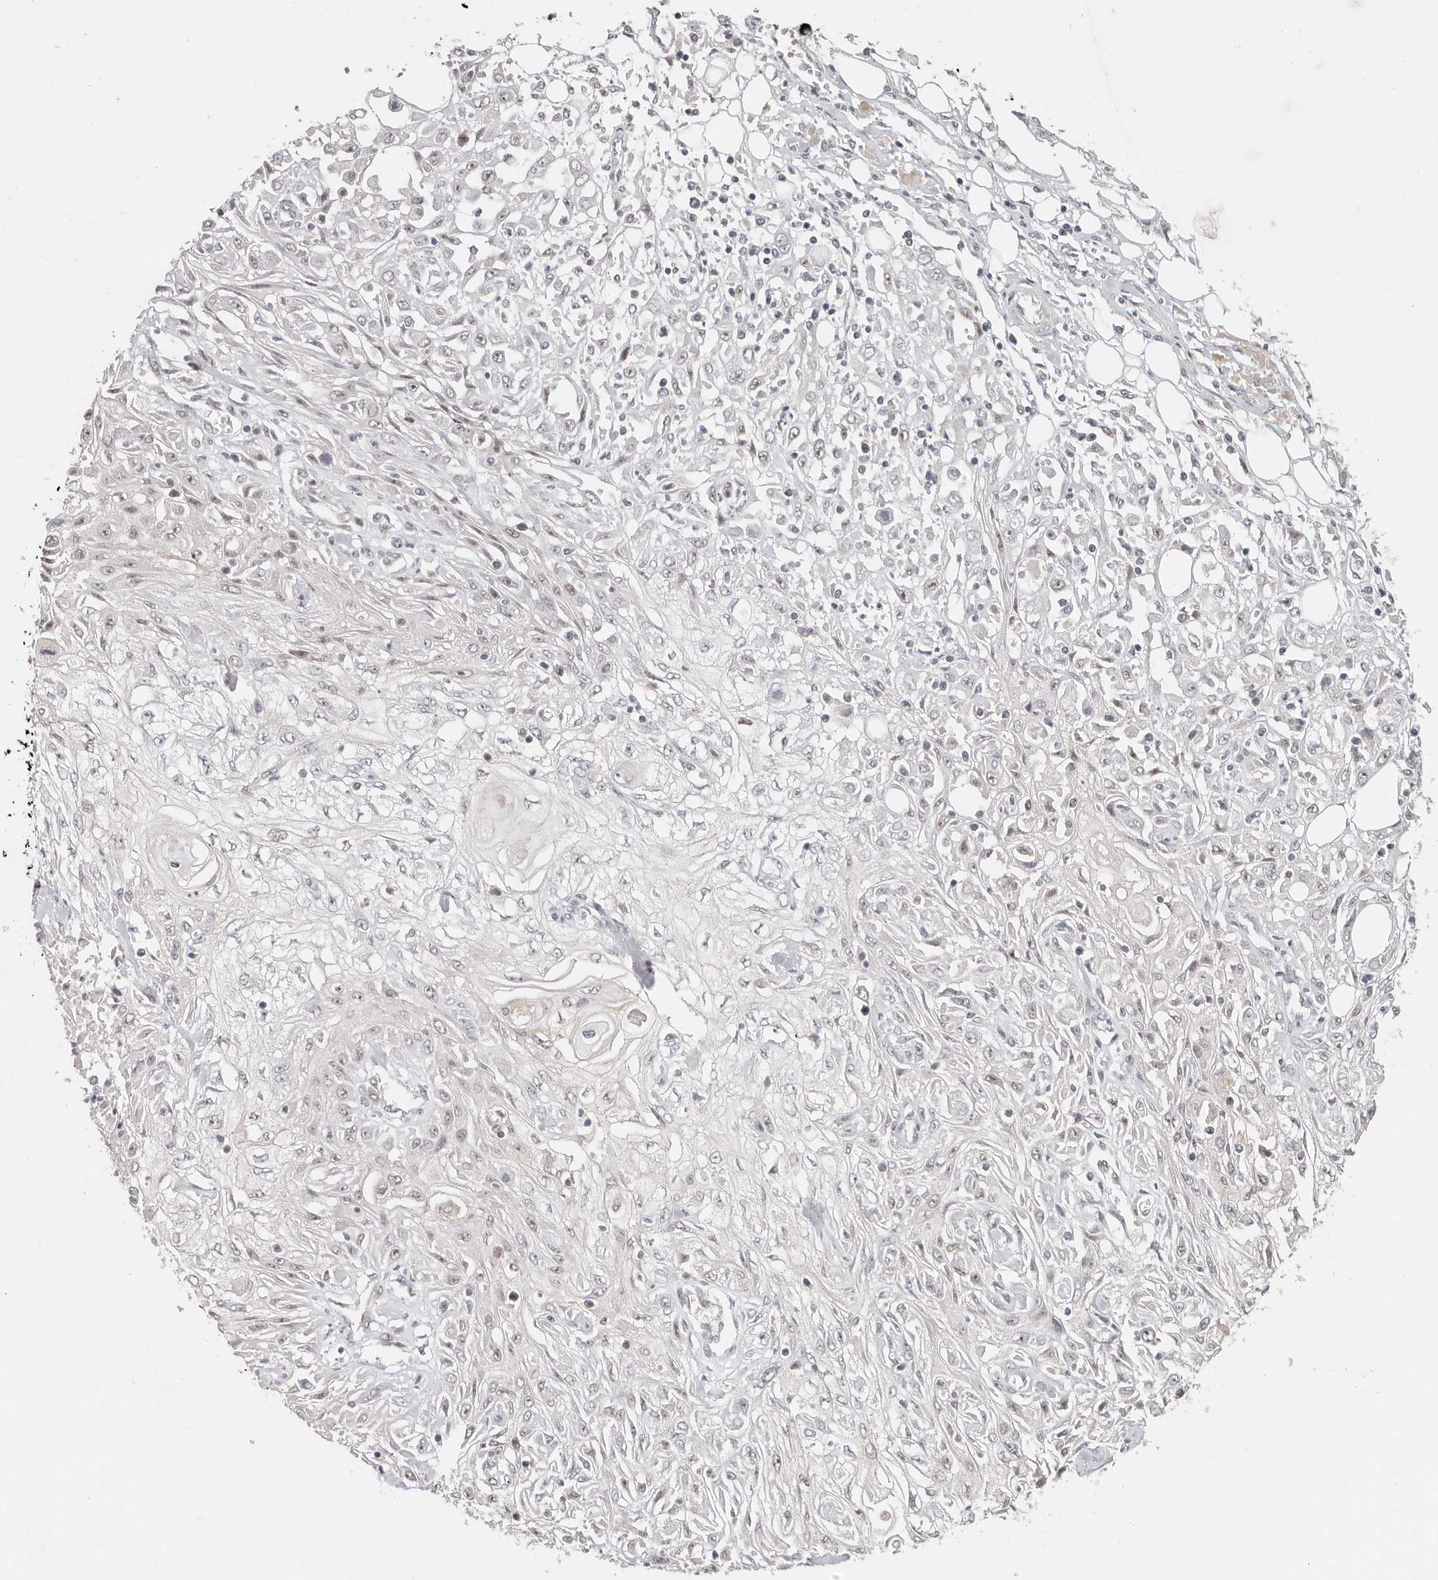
{"staining": {"intensity": "negative", "quantity": "none", "location": "none"}, "tissue": "skin cancer", "cell_type": "Tumor cells", "image_type": "cancer", "snomed": [{"axis": "morphology", "description": "Squamous cell carcinoma, NOS"}, {"axis": "morphology", "description": "Squamous cell carcinoma, metastatic, NOS"}, {"axis": "topography", "description": "Skin"}, {"axis": "topography", "description": "Lymph node"}], "caption": "The IHC micrograph has no significant positivity in tumor cells of metastatic squamous cell carcinoma (skin) tissue.", "gene": "RFC2", "patient": {"sex": "male", "age": 75}}